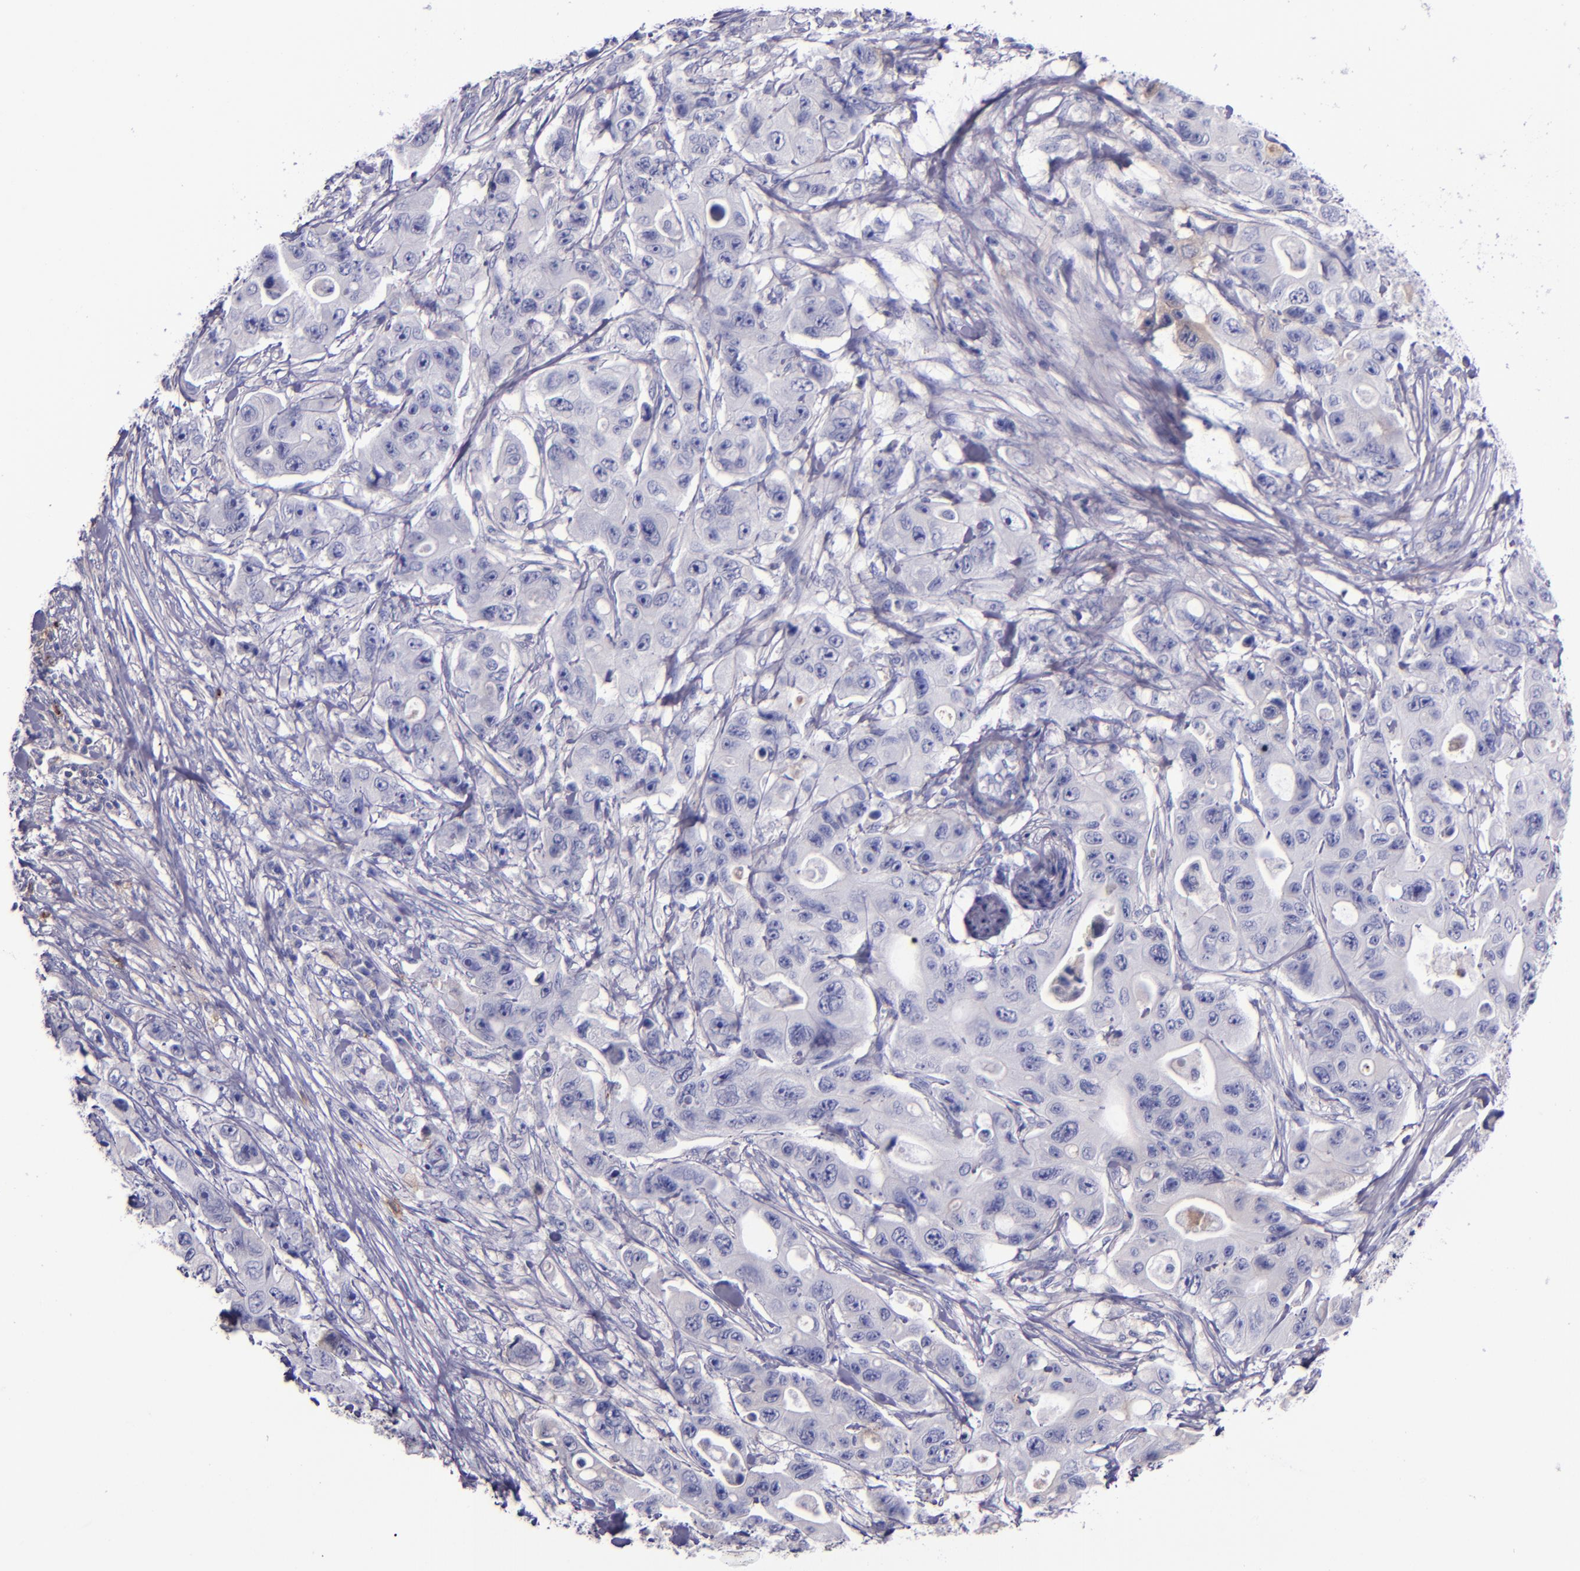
{"staining": {"intensity": "negative", "quantity": "none", "location": "none"}, "tissue": "colorectal cancer", "cell_type": "Tumor cells", "image_type": "cancer", "snomed": [{"axis": "morphology", "description": "Adenocarcinoma, NOS"}, {"axis": "topography", "description": "Colon"}], "caption": "Colorectal cancer (adenocarcinoma) was stained to show a protein in brown. There is no significant staining in tumor cells. The staining is performed using DAB brown chromogen with nuclei counter-stained in using hematoxylin.", "gene": "KNG1", "patient": {"sex": "female", "age": 46}}